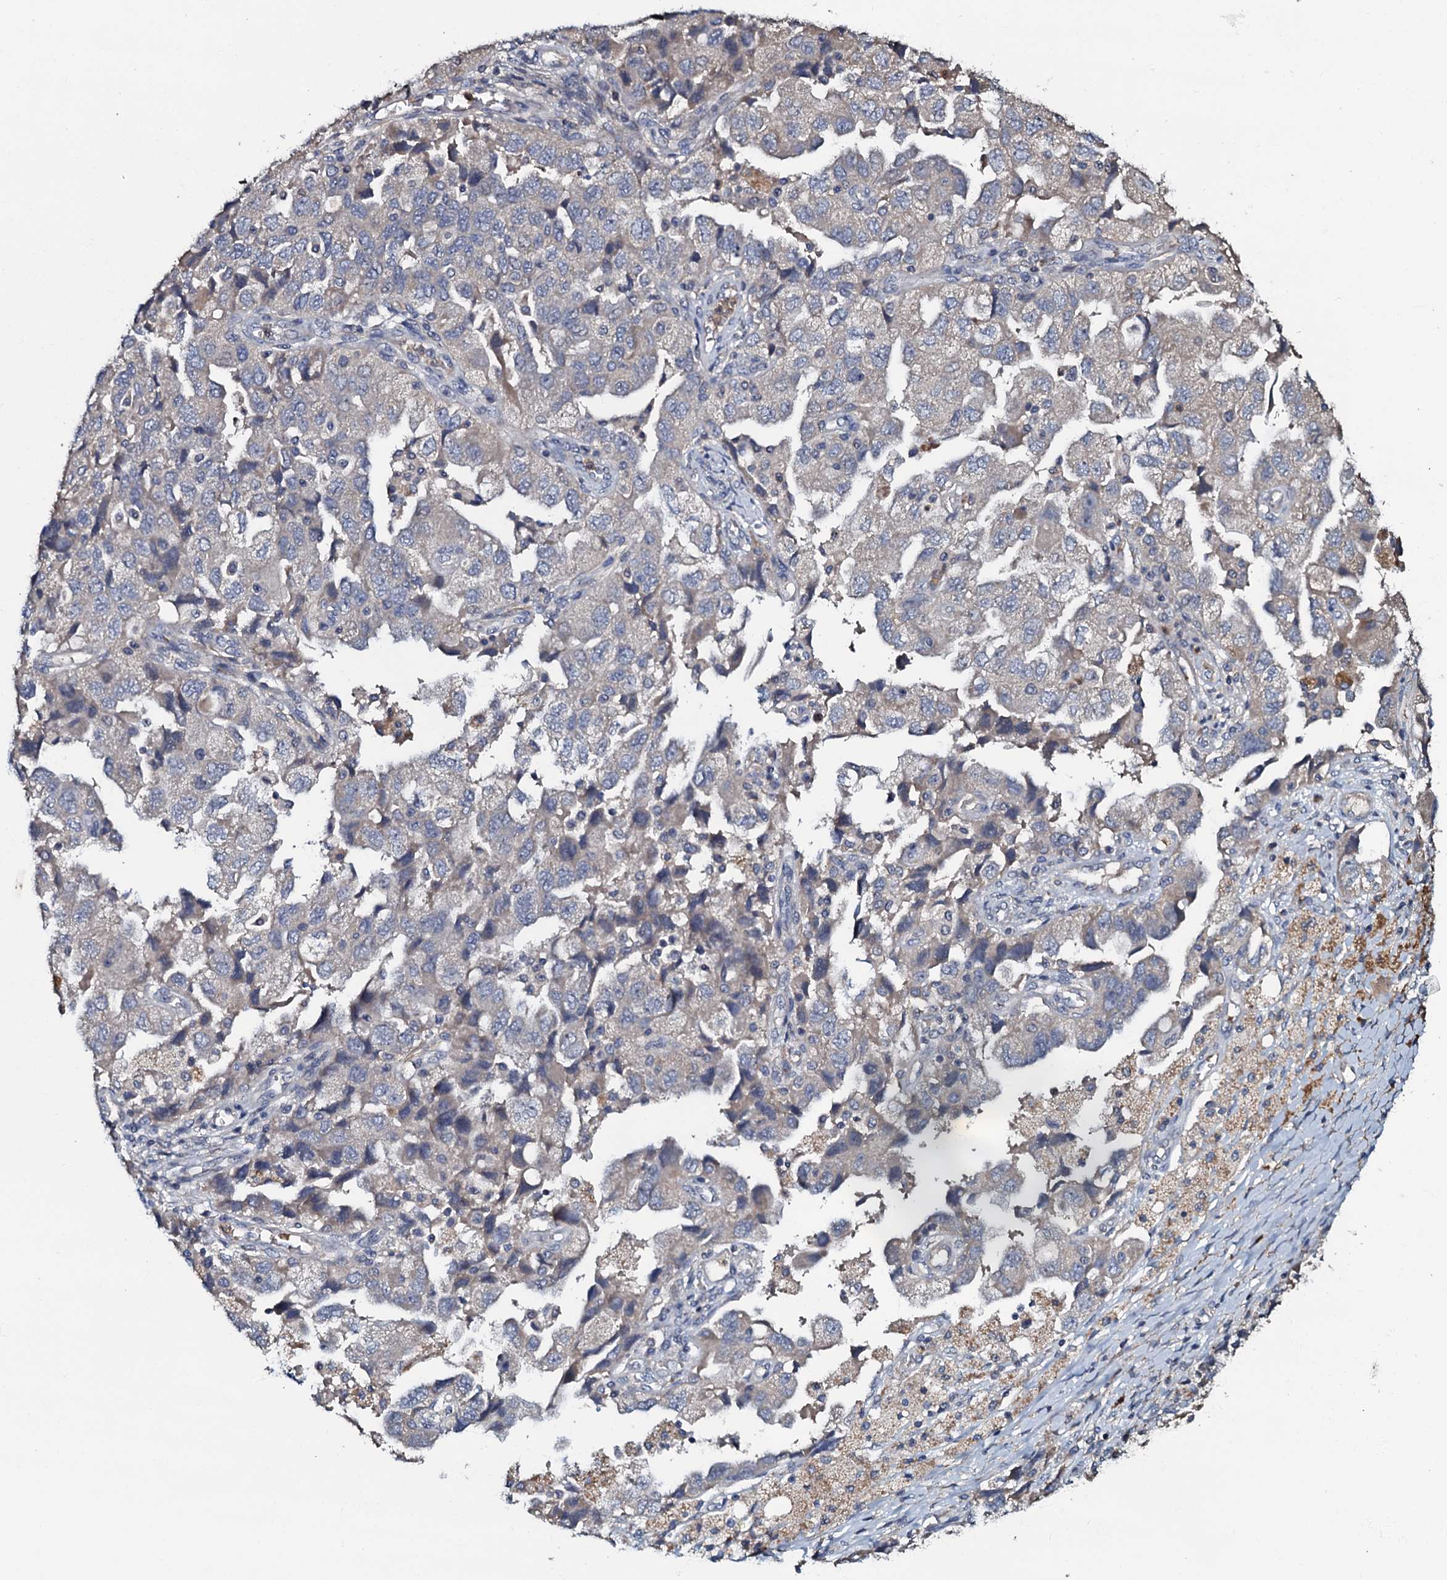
{"staining": {"intensity": "negative", "quantity": "none", "location": "none"}, "tissue": "ovarian cancer", "cell_type": "Tumor cells", "image_type": "cancer", "snomed": [{"axis": "morphology", "description": "Carcinoma, NOS"}, {"axis": "morphology", "description": "Cystadenocarcinoma, serous, NOS"}, {"axis": "topography", "description": "Ovary"}], "caption": "Tumor cells show no significant staining in ovarian cancer.", "gene": "CPNE2", "patient": {"sex": "female", "age": 69}}